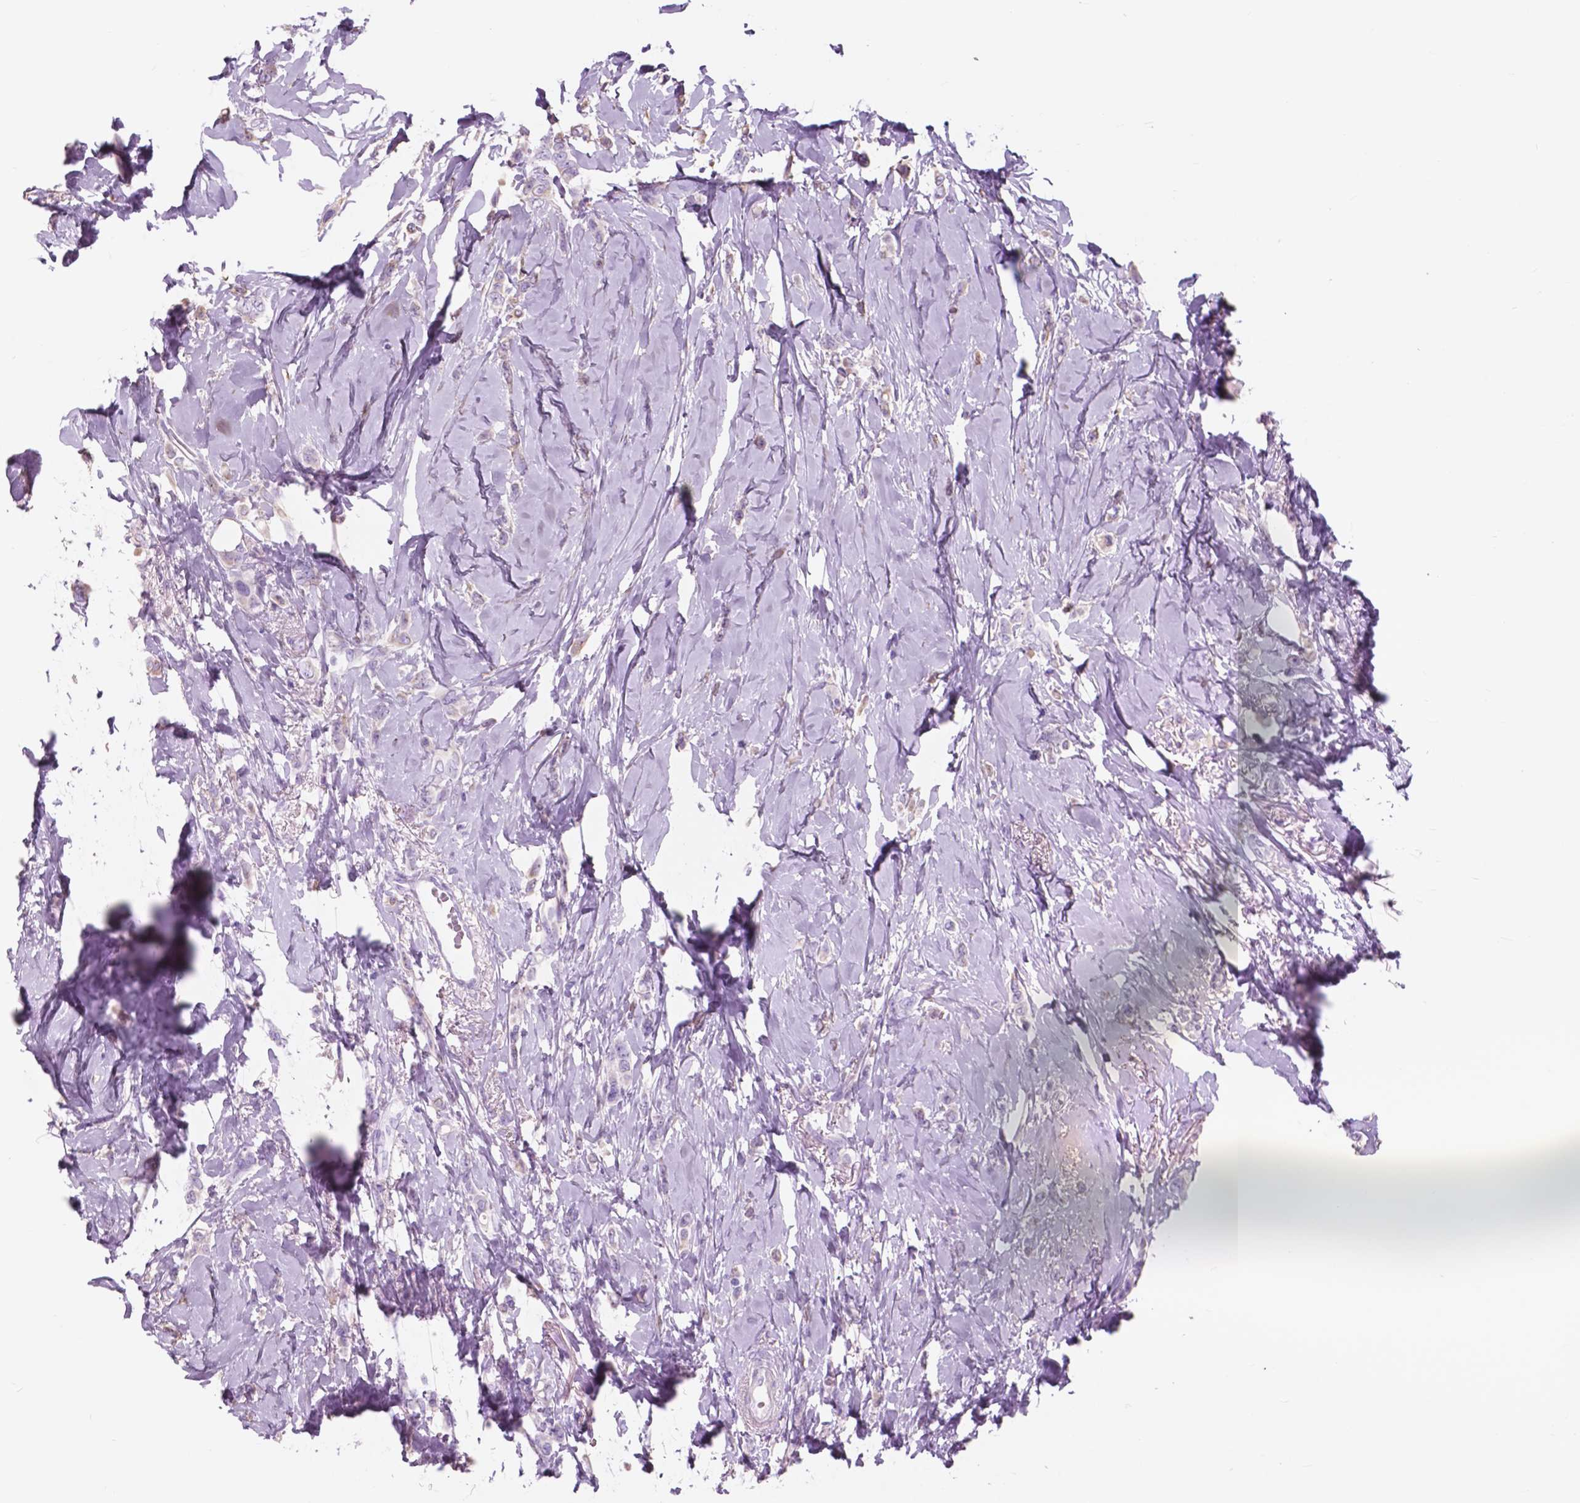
{"staining": {"intensity": "negative", "quantity": "none", "location": "none"}, "tissue": "breast cancer", "cell_type": "Tumor cells", "image_type": "cancer", "snomed": [{"axis": "morphology", "description": "Lobular carcinoma"}, {"axis": "topography", "description": "Breast"}], "caption": "Immunohistochemistry photomicrograph of neoplastic tissue: human lobular carcinoma (breast) stained with DAB demonstrates no significant protein positivity in tumor cells.", "gene": "FXYD2", "patient": {"sex": "female", "age": 66}}